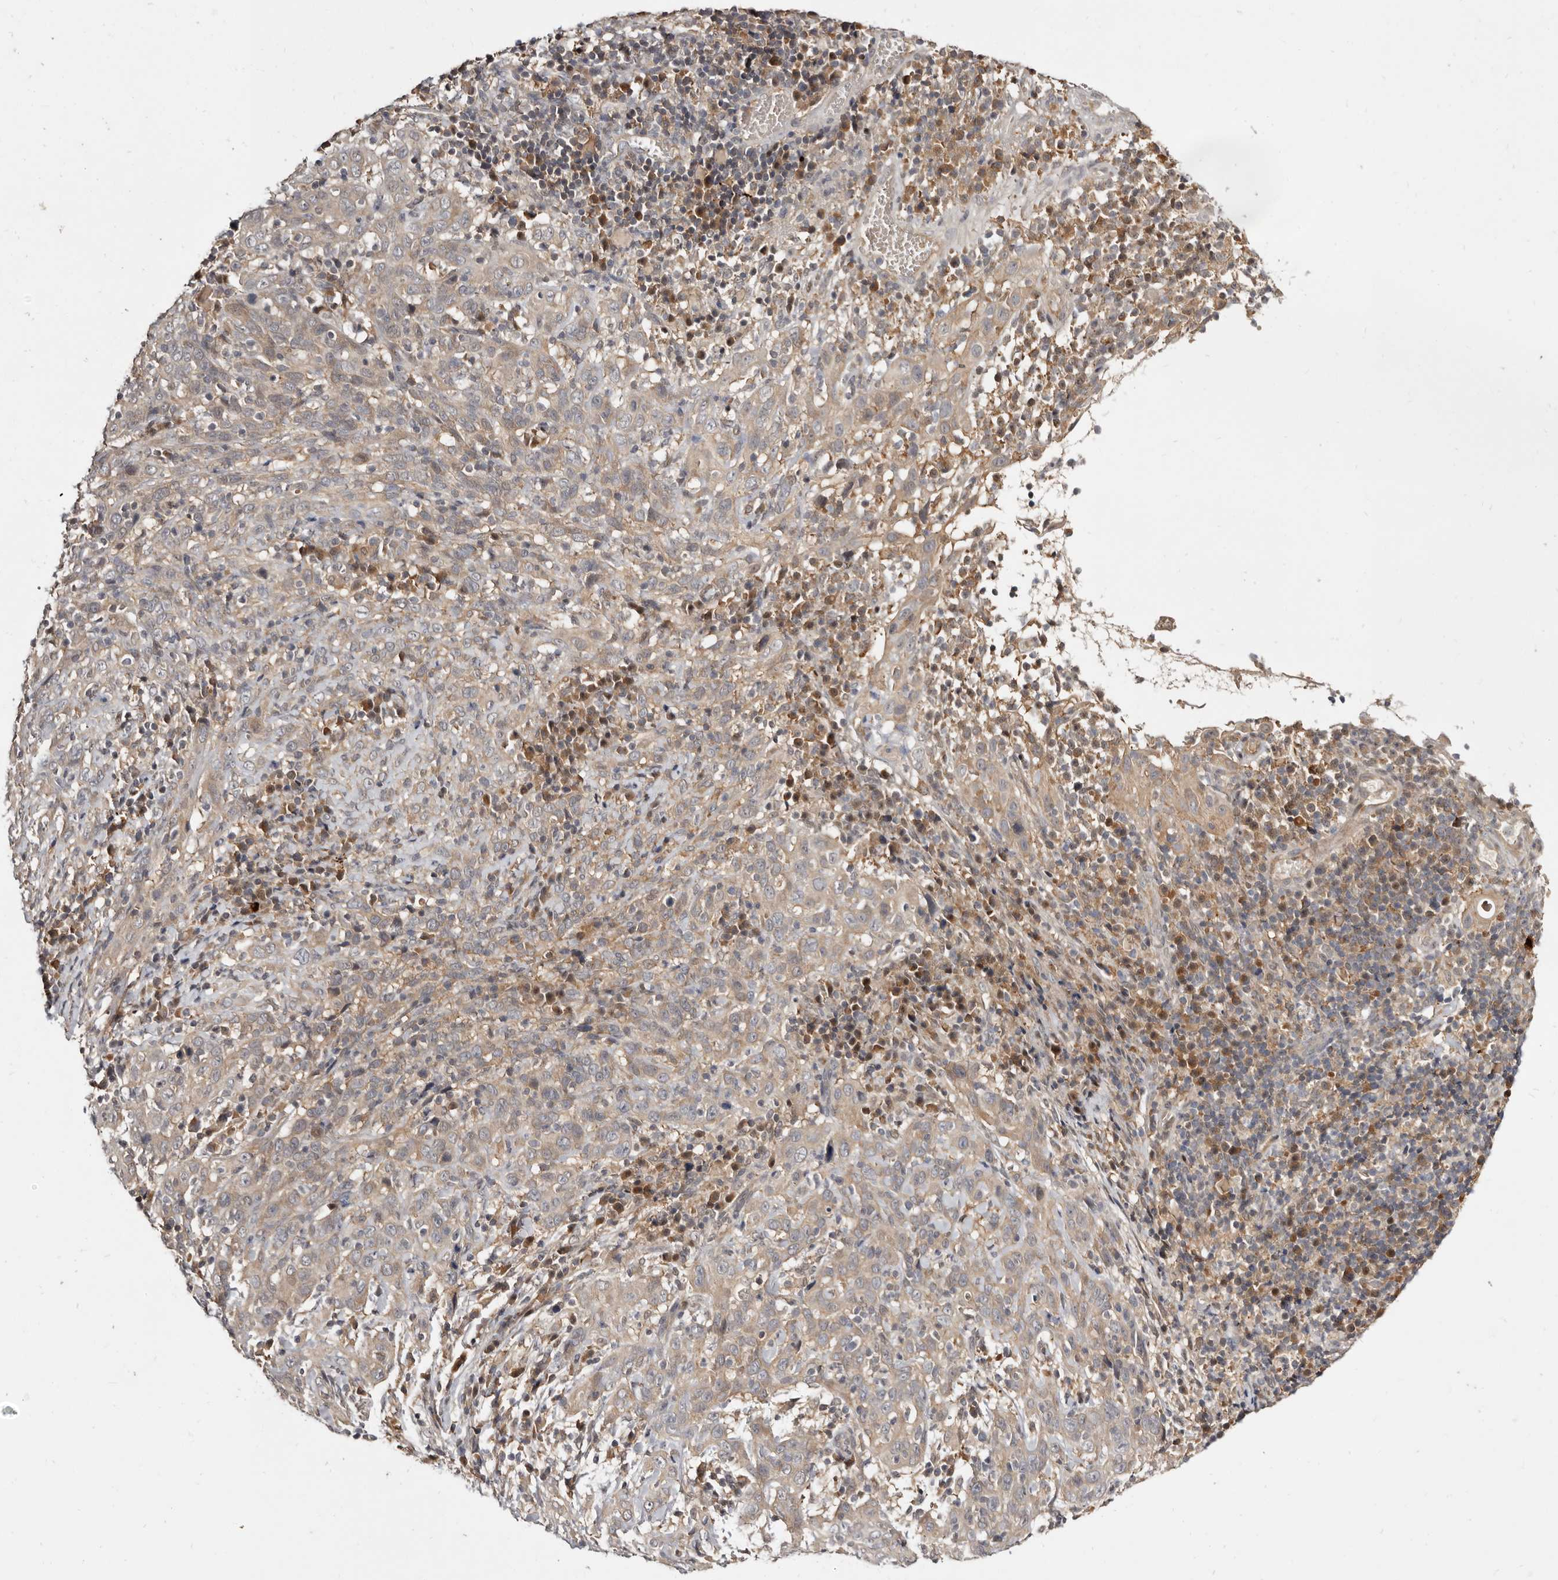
{"staining": {"intensity": "weak", "quantity": ">75%", "location": "cytoplasmic/membranous"}, "tissue": "cervical cancer", "cell_type": "Tumor cells", "image_type": "cancer", "snomed": [{"axis": "morphology", "description": "Squamous cell carcinoma, NOS"}, {"axis": "topography", "description": "Cervix"}], "caption": "An image of human cervical cancer stained for a protein demonstrates weak cytoplasmic/membranous brown staining in tumor cells. (DAB (3,3'-diaminobenzidine) IHC with brightfield microscopy, high magnification).", "gene": "INAVA", "patient": {"sex": "female", "age": 46}}